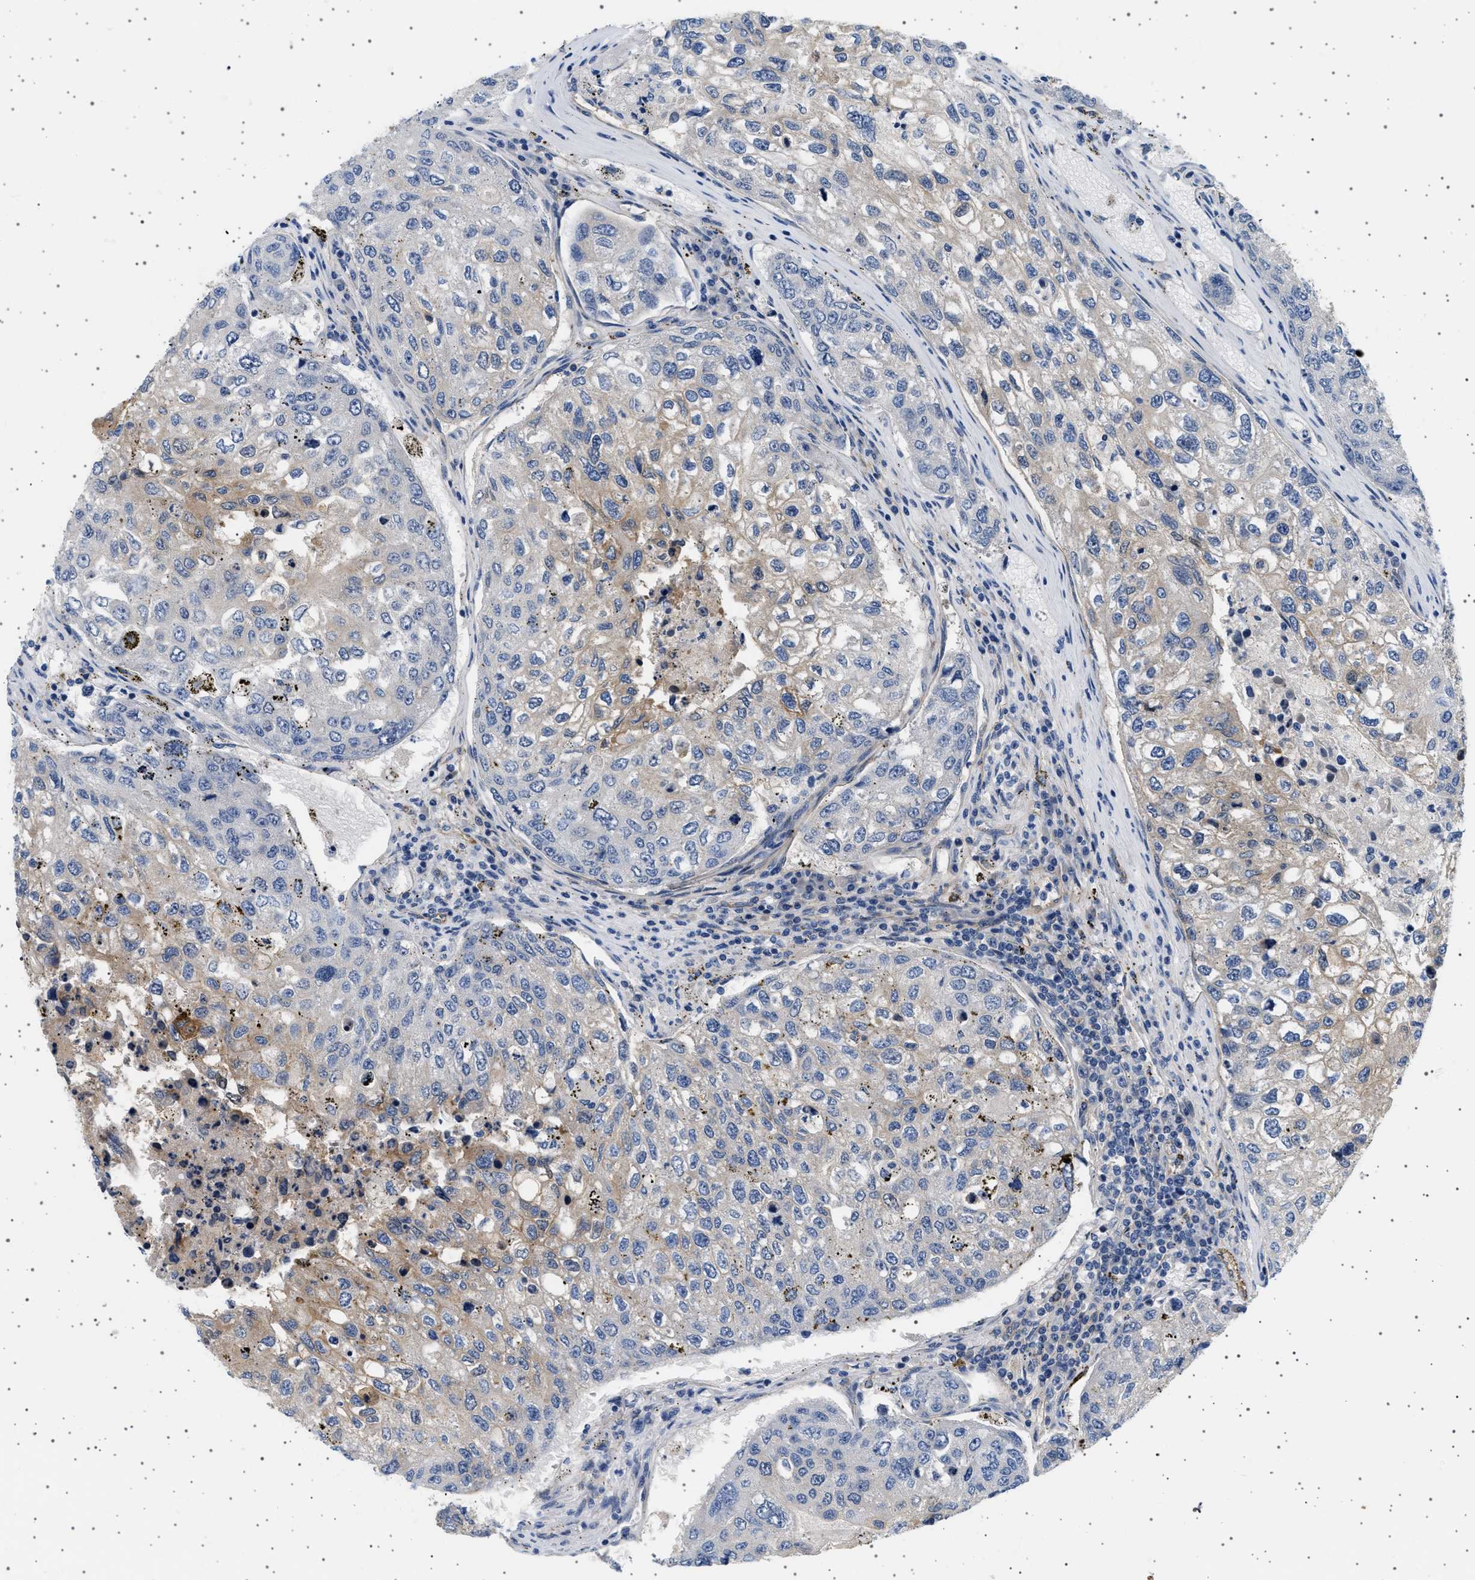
{"staining": {"intensity": "moderate", "quantity": "25%-75%", "location": "cytoplasmic/membranous"}, "tissue": "urothelial cancer", "cell_type": "Tumor cells", "image_type": "cancer", "snomed": [{"axis": "morphology", "description": "Urothelial carcinoma, High grade"}, {"axis": "topography", "description": "Lymph node"}, {"axis": "topography", "description": "Urinary bladder"}], "caption": "Immunohistochemical staining of human urothelial carcinoma (high-grade) exhibits medium levels of moderate cytoplasmic/membranous protein staining in about 25%-75% of tumor cells.", "gene": "PLPP6", "patient": {"sex": "male", "age": 51}}